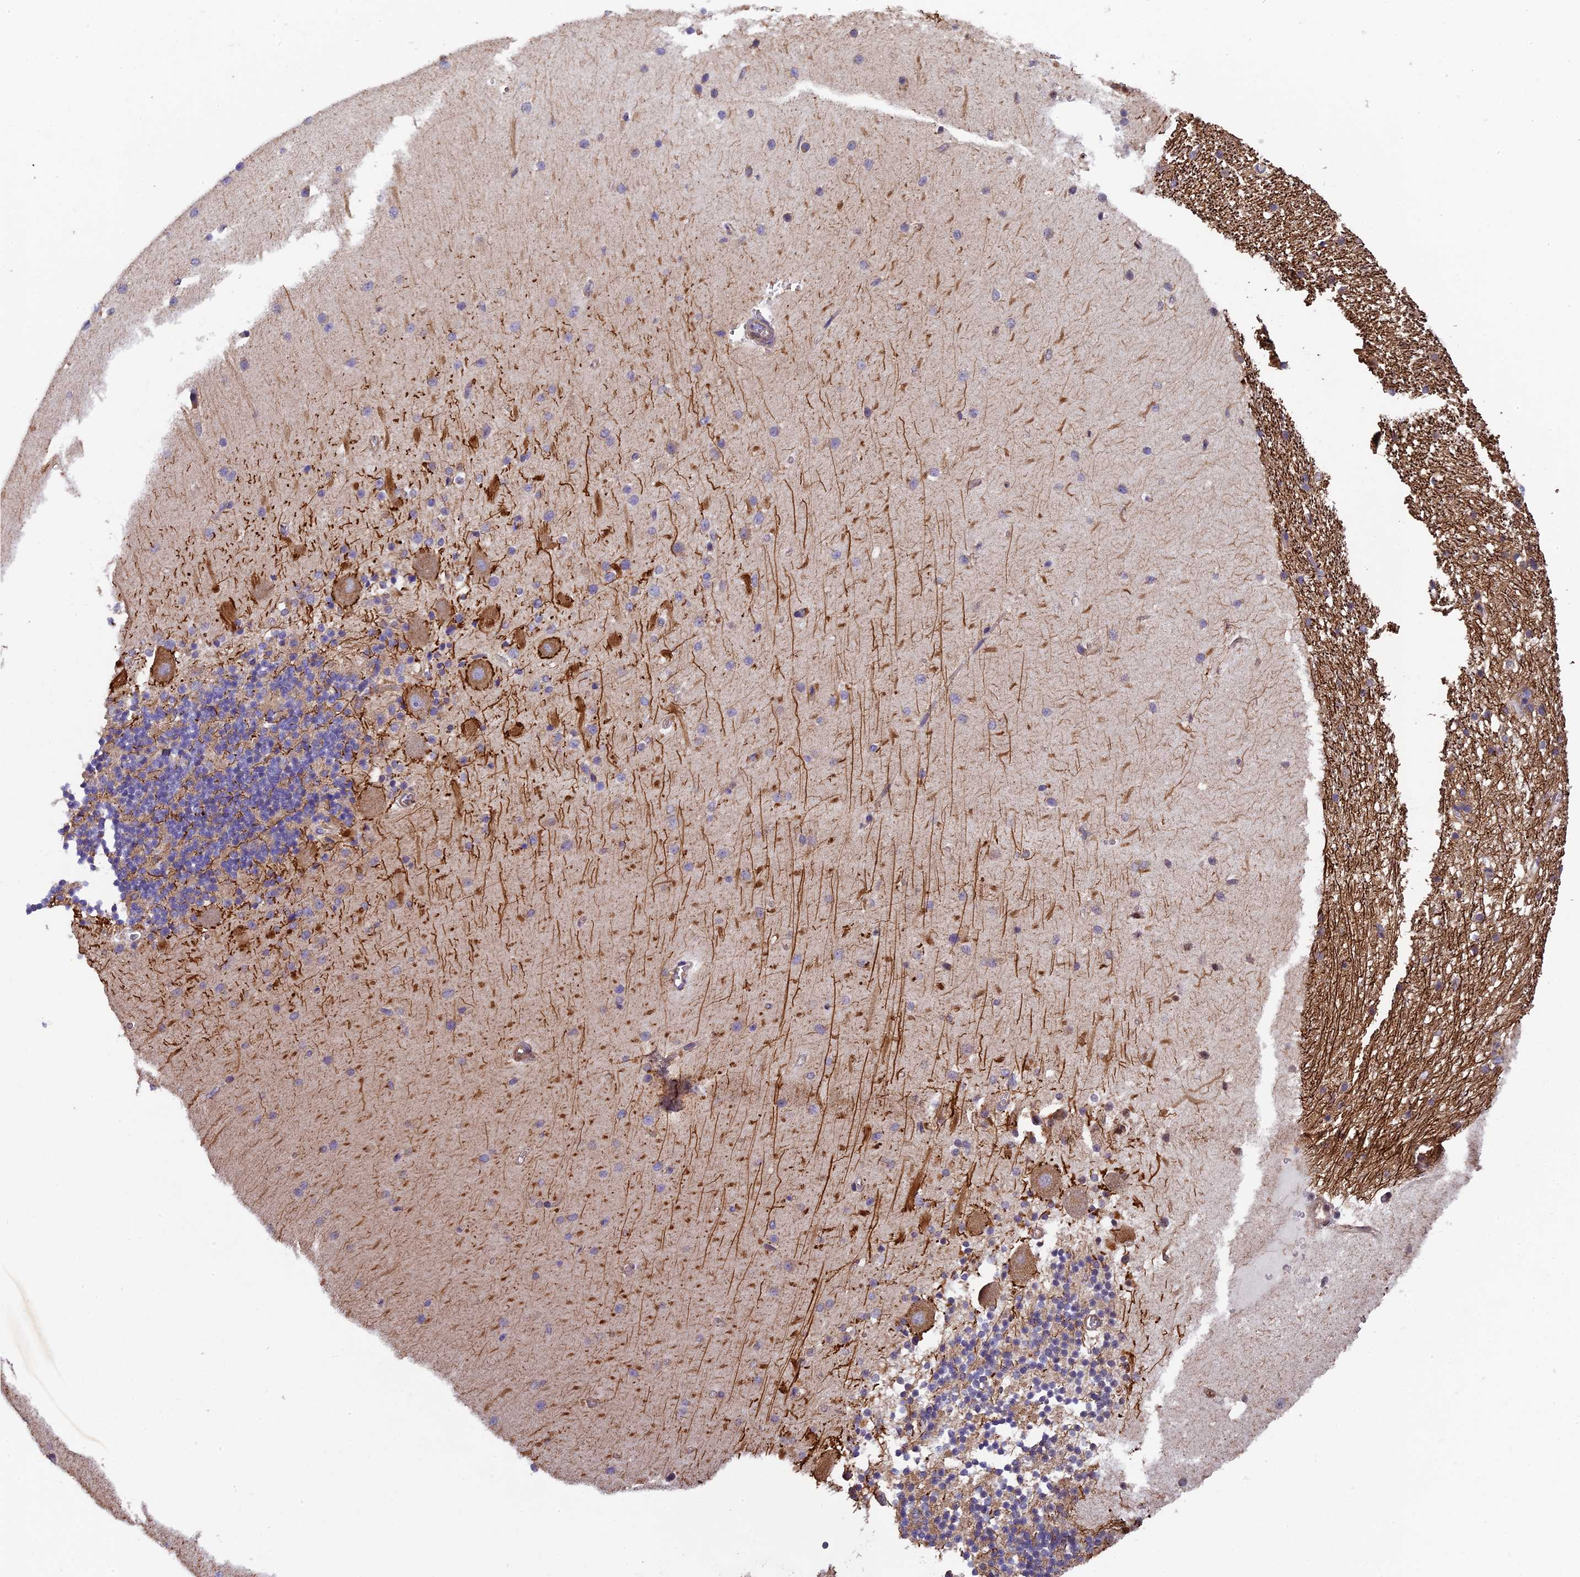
{"staining": {"intensity": "negative", "quantity": "none", "location": "none"}, "tissue": "cerebellum", "cell_type": "Cells in granular layer", "image_type": "normal", "snomed": [{"axis": "morphology", "description": "Normal tissue, NOS"}, {"axis": "topography", "description": "Cerebellum"}], "caption": "This is an immunohistochemistry (IHC) micrograph of benign cerebellum. There is no staining in cells in granular layer.", "gene": "CCDC153", "patient": {"sex": "male", "age": 54}}